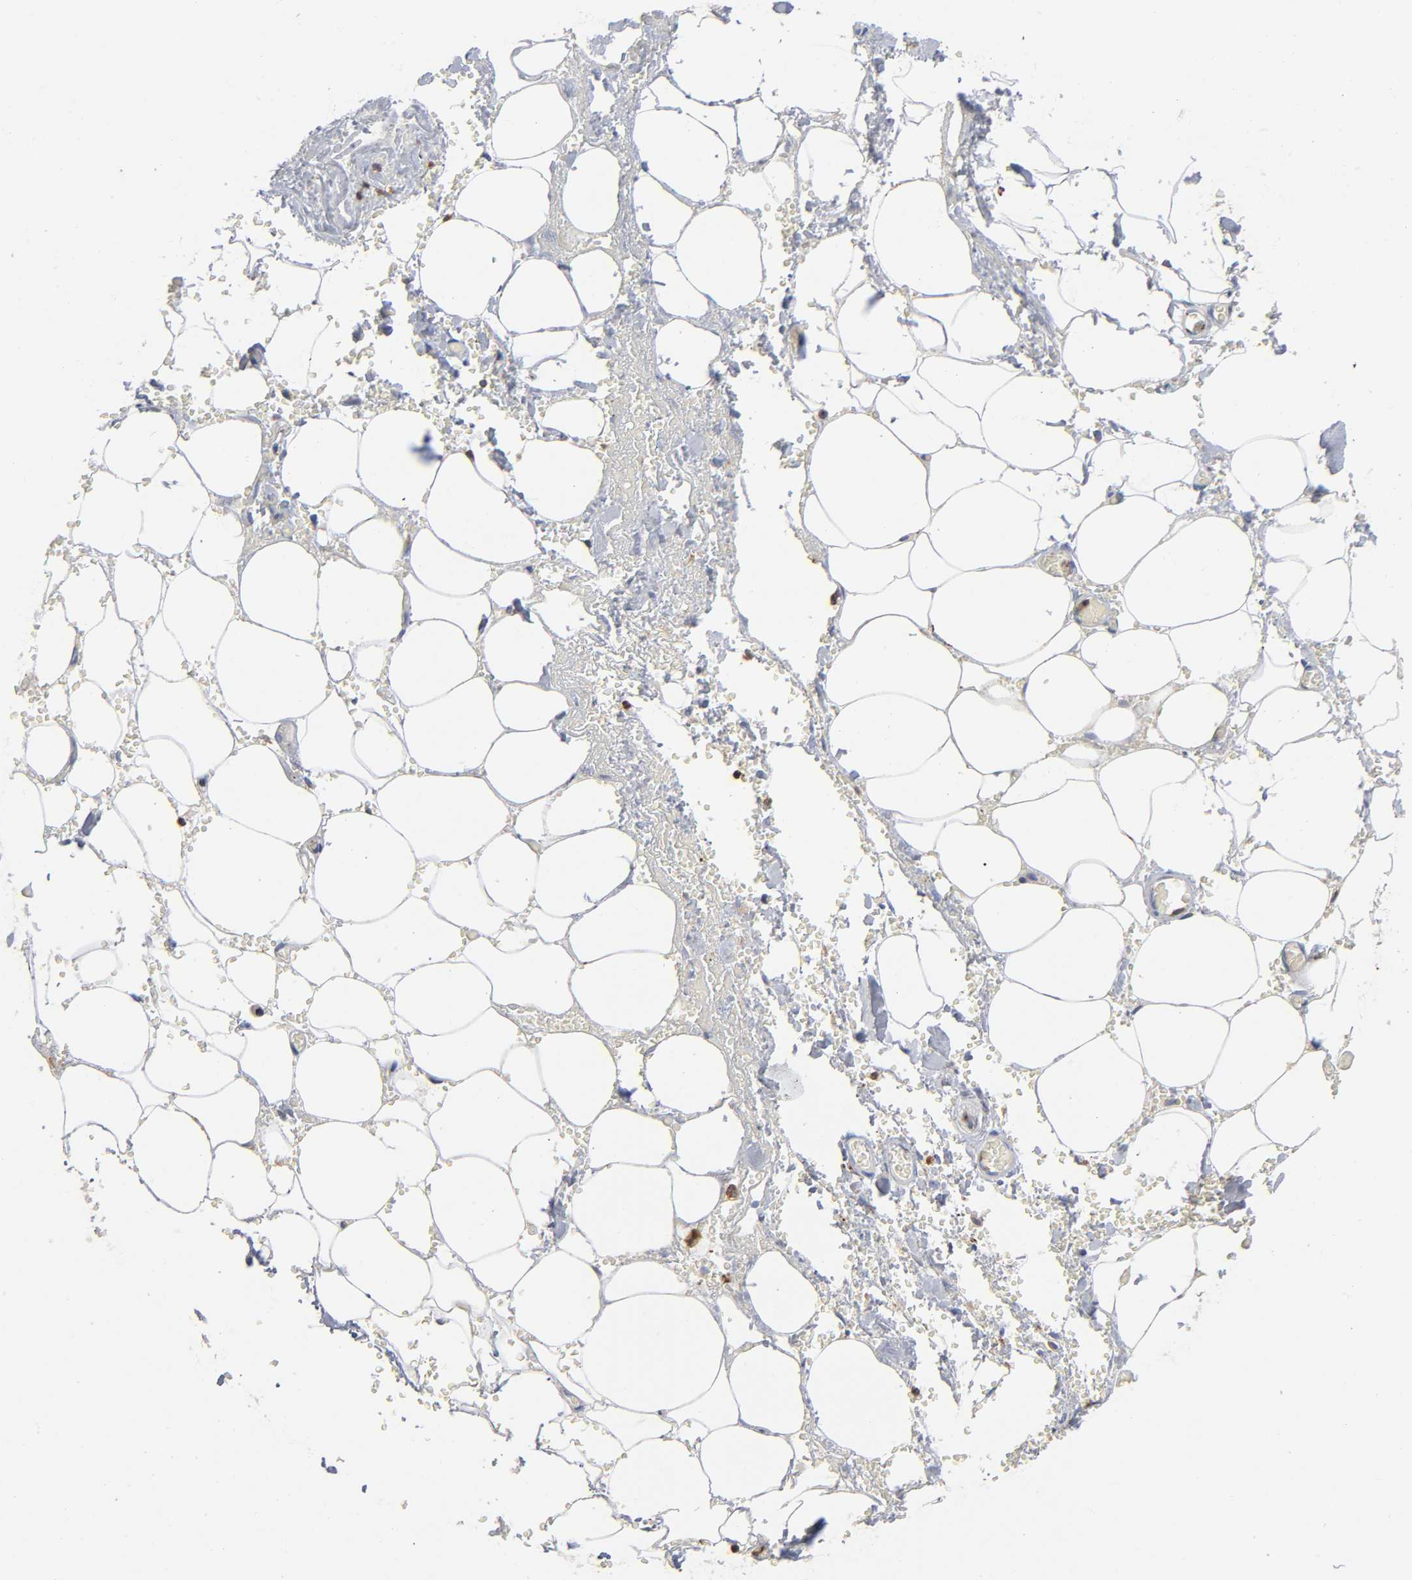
{"staining": {"intensity": "negative", "quantity": "none", "location": "none"}, "tissue": "adipose tissue", "cell_type": "Adipocytes", "image_type": "normal", "snomed": [{"axis": "morphology", "description": "Normal tissue, NOS"}, {"axis": "morphology", "description": "Cholangiocarcinoma"}, {"axis": "topography", "description": "Liver"}, {"axis": "topography", "description": "Peripheral nerve tissue"}], "caption": "DAB (3,3'-diaminobenzidine) immunohistochemical staining of normal human adipose tissue shows no significant positivity in adipocytes. (Immunohistochemistry (ihc), brightfield microscopy, high magnification).", "gene": "CAPN10", "patient": {"sex": "male", "age": 50}}